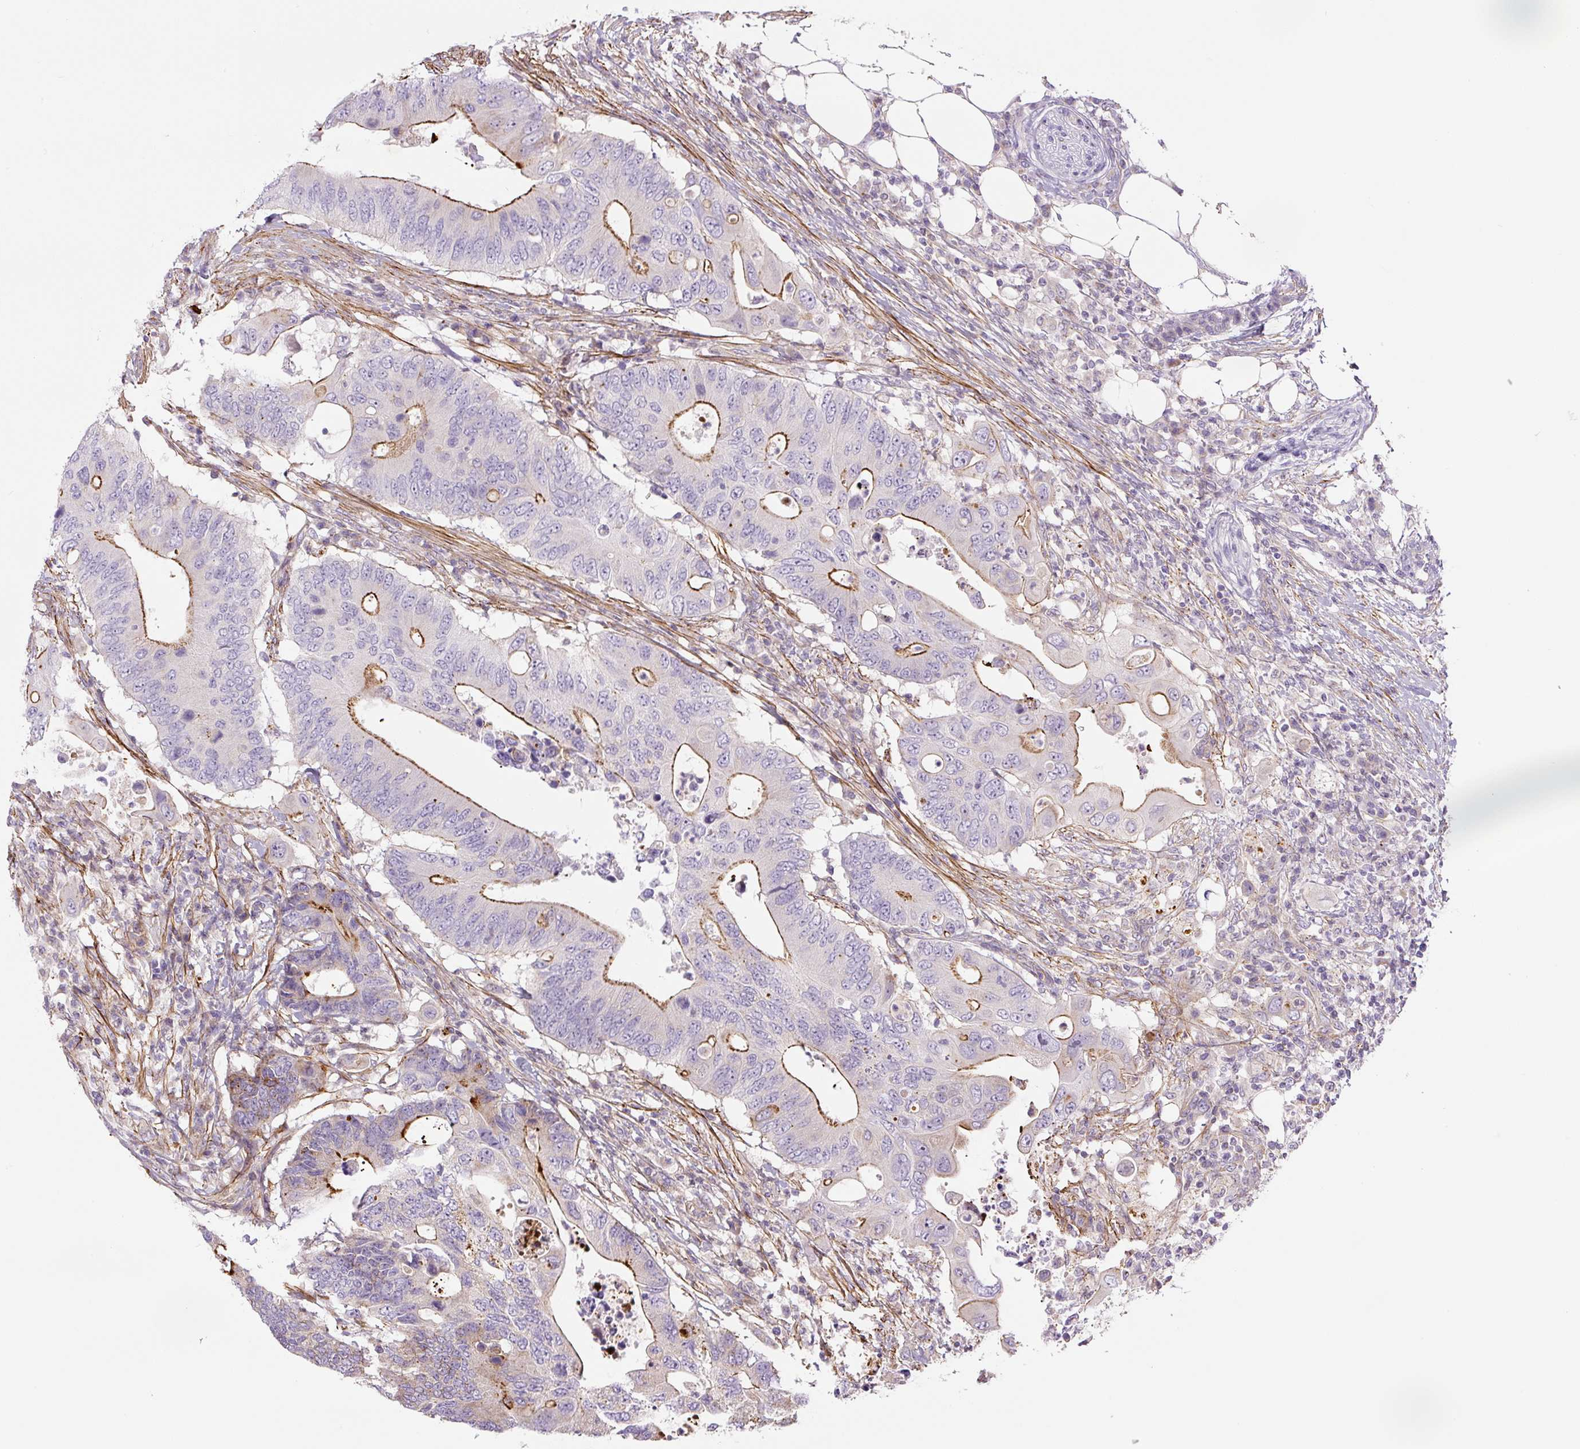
{"staining": {"intensity": "strong", "quantity": "25%-75%", "location": "cytoplasmic/membranous"}, "tissue": "colorectal cancer", "cell_type": "Tumor cells", "image_type": "cancer", "snomed": [{"axis": "morphology", "description": "Adenocarcinoma, NOS"}, {"axis": "topography", "description": "Colon"}], "caption": "Colorectal adenocarcinoma stained with DAB (3,3'-diaminobenzidine) immunohistochemistry (IHC) reveals high levels of strong cytoplasmic/membranous positivity in about 25%-75% of tumor cells. The staining is performed using DAB brown chromogen to label protein expression. The nuclei are counter-stained blue using hematoxylin.", "gene": "CCNI2", "patient": {"sex": "male", "age": 71}}